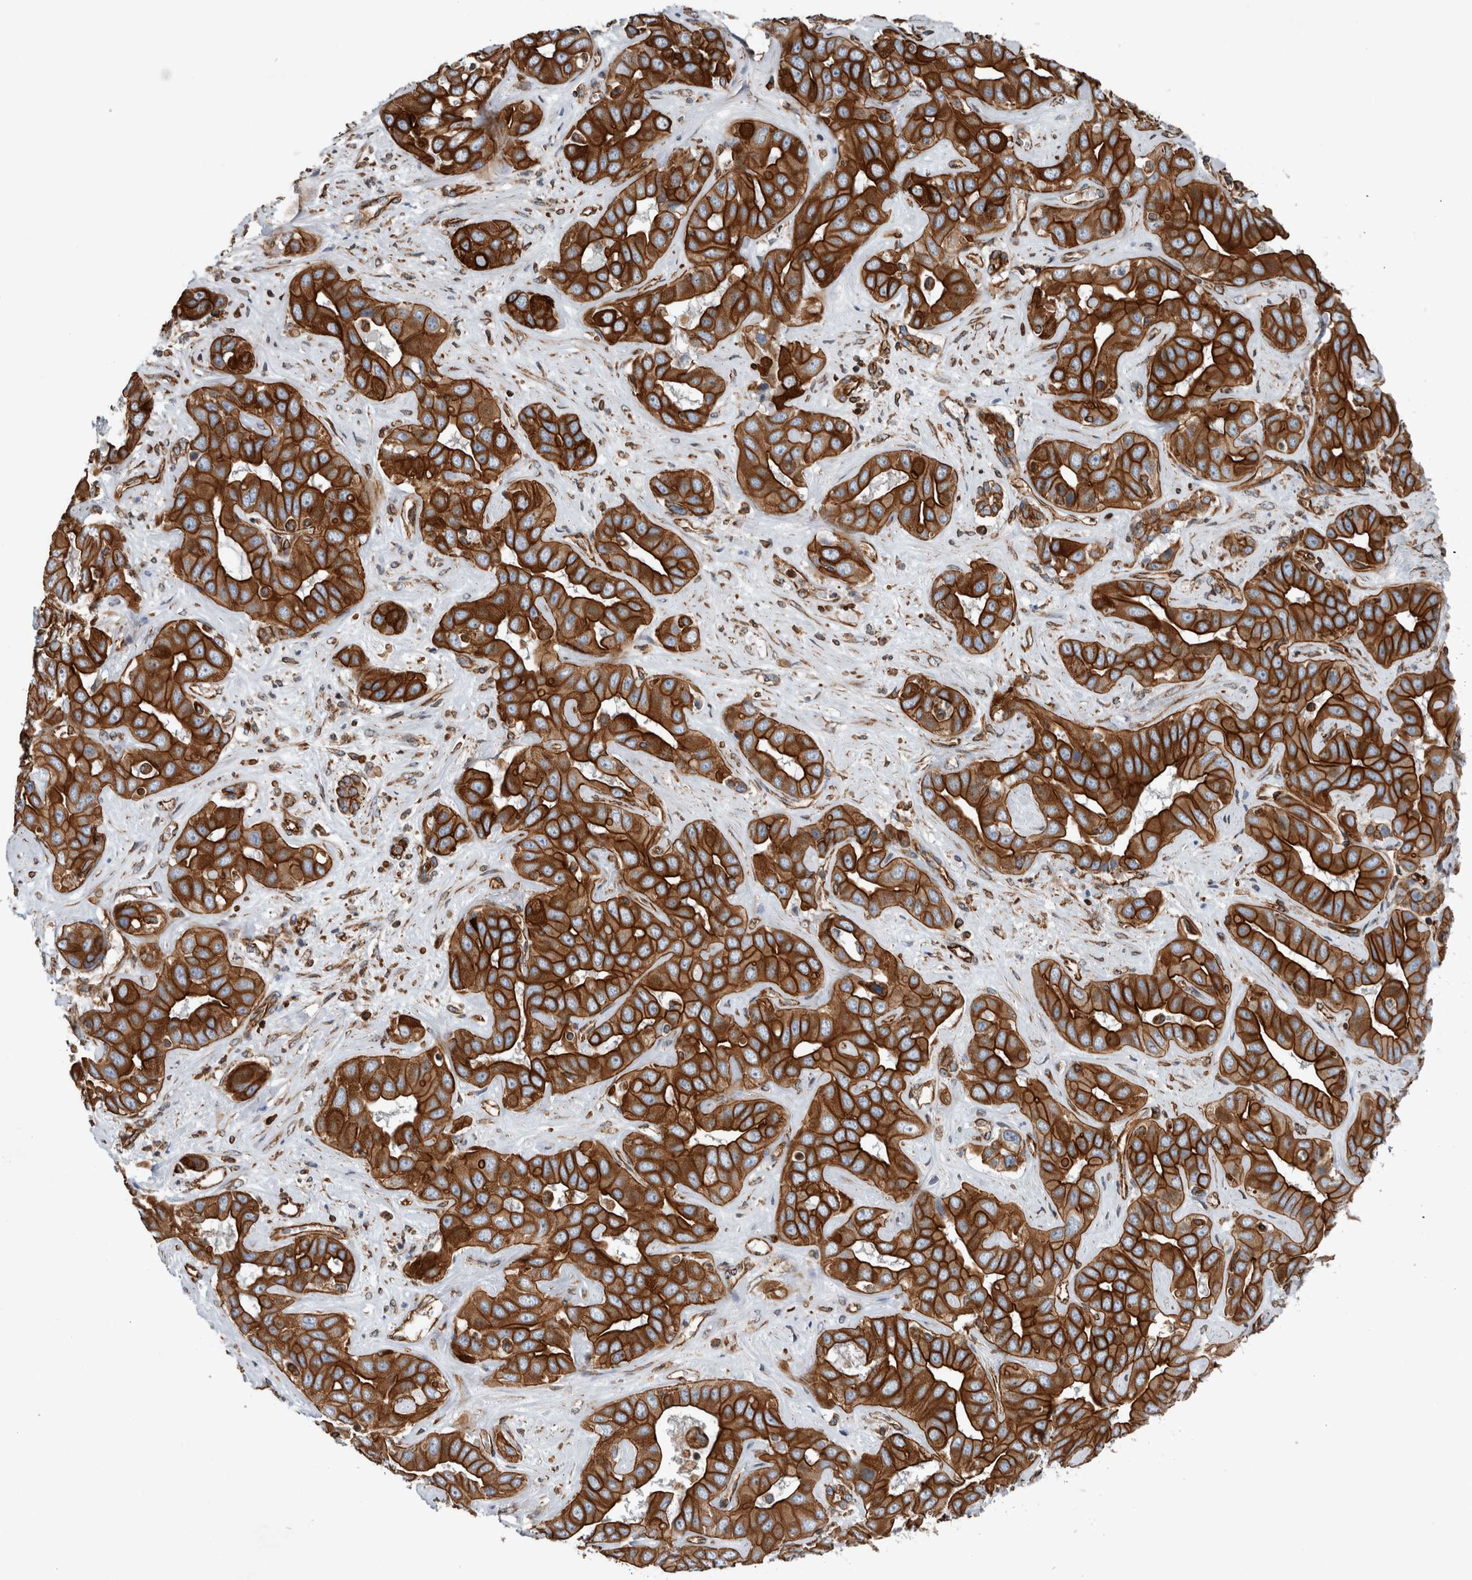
{"staining": {"intensity": "strong", "quantity": ">75%", "location": "cytoplasmic/membranous"}, "tissue": "liver cancer", "cell_type": "Tumor cells", "image_type": "cancer", "snomed": [{"axis": "morphology", "description": "Cholangiocarcinoma"}, {"axis": "topography", "description": "Liver"}], "caption": "Liver cancer (cholangiocarcinoma) stained with a protein marker shows strong staining in tumor cells.", "gene": "PLEC", "patient": {"sex": "female", "age": 52}}